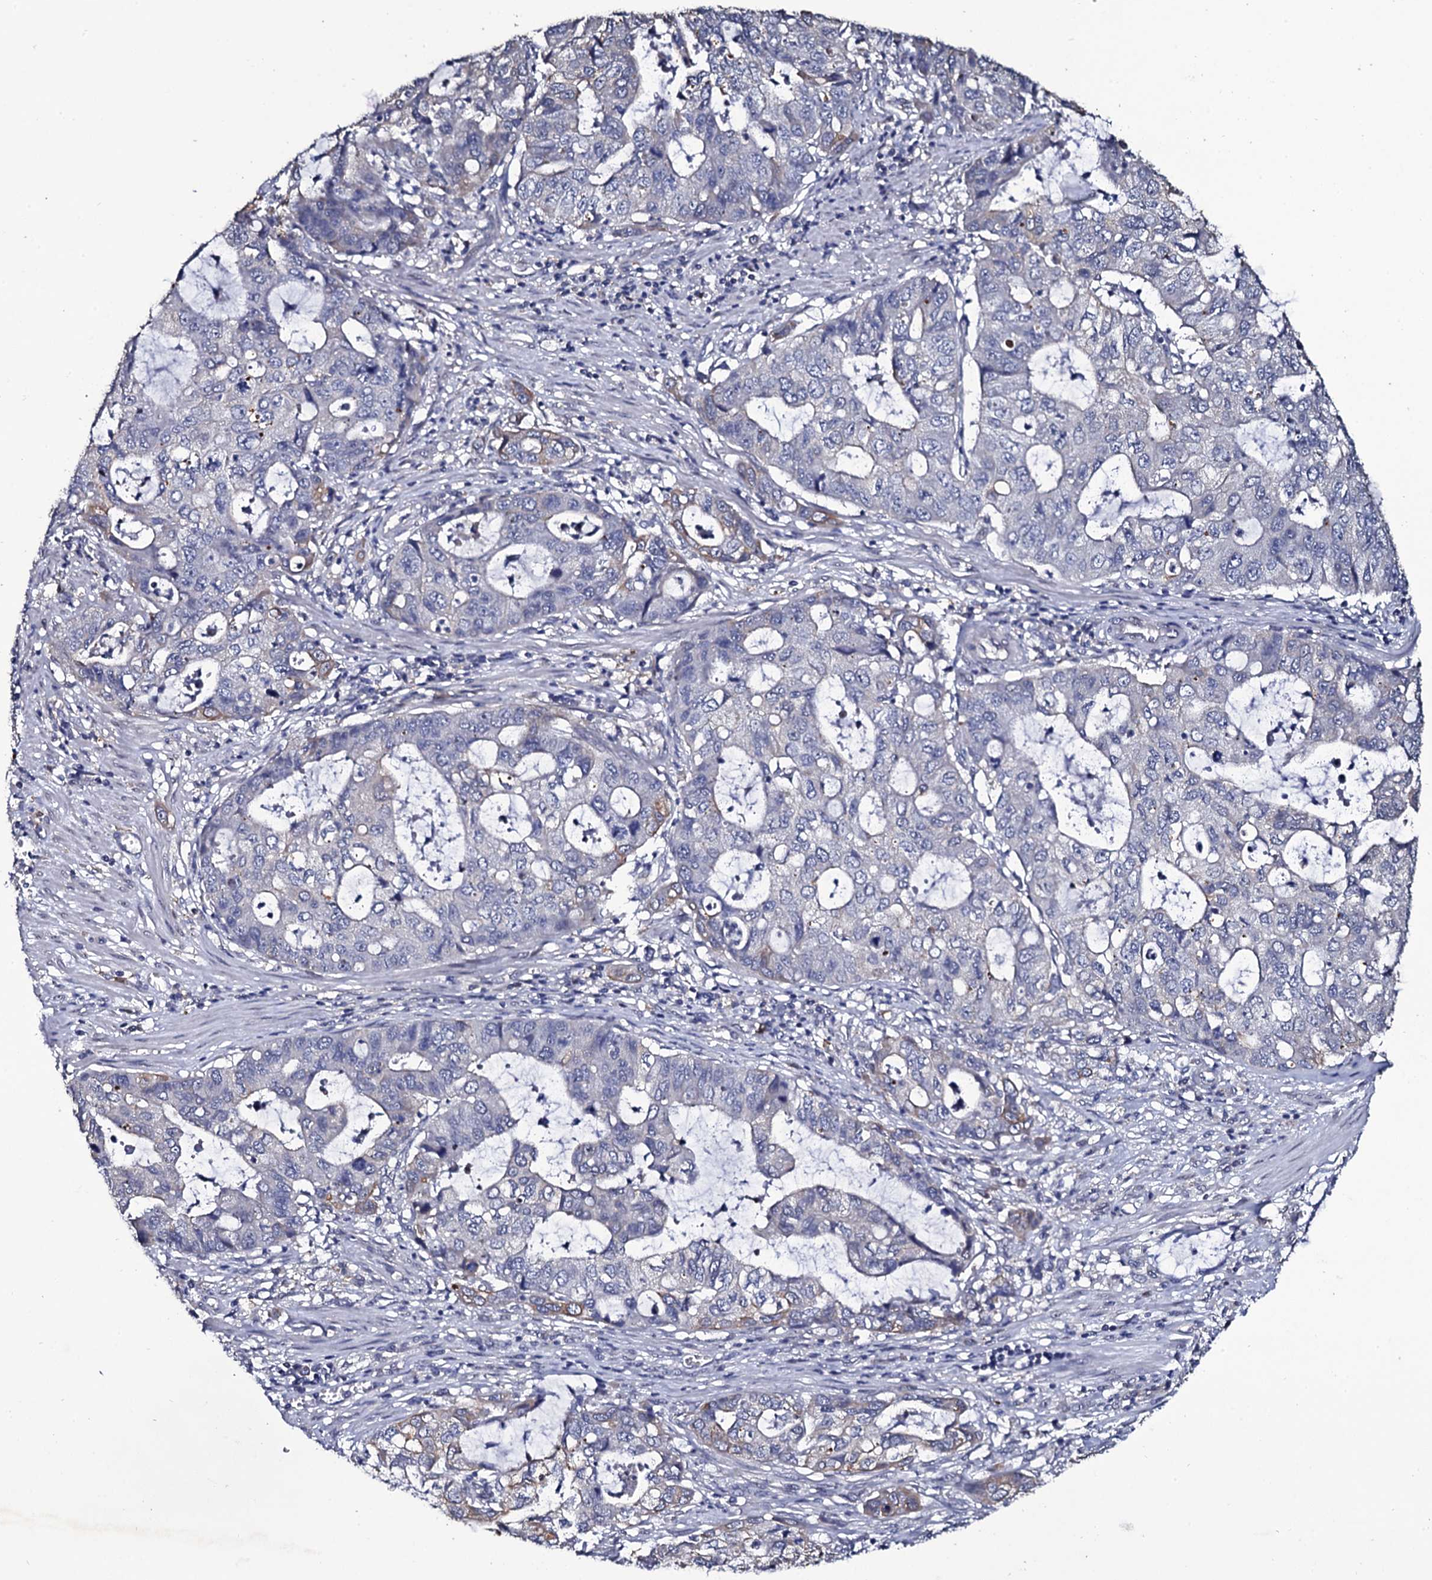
{"staining": {"intensity": "weak", "quantity": "<25%", "location": "cytoplasmic/membranous"}, "tissue": "stomach cancer", "cell_type": "Tumor cells", "image_type": "cancer", "snomed": [{"axis": "morphology", "description": "Adenocarcinoma, NOS"}, {"axis": "topography", "description": "Stomach, upper"}], "caption": "Tumor cells show no significant staining in stomach adenocarcinoma.", "gene": "CRYL1", "patient": {"sex": "female", "age": 52}}